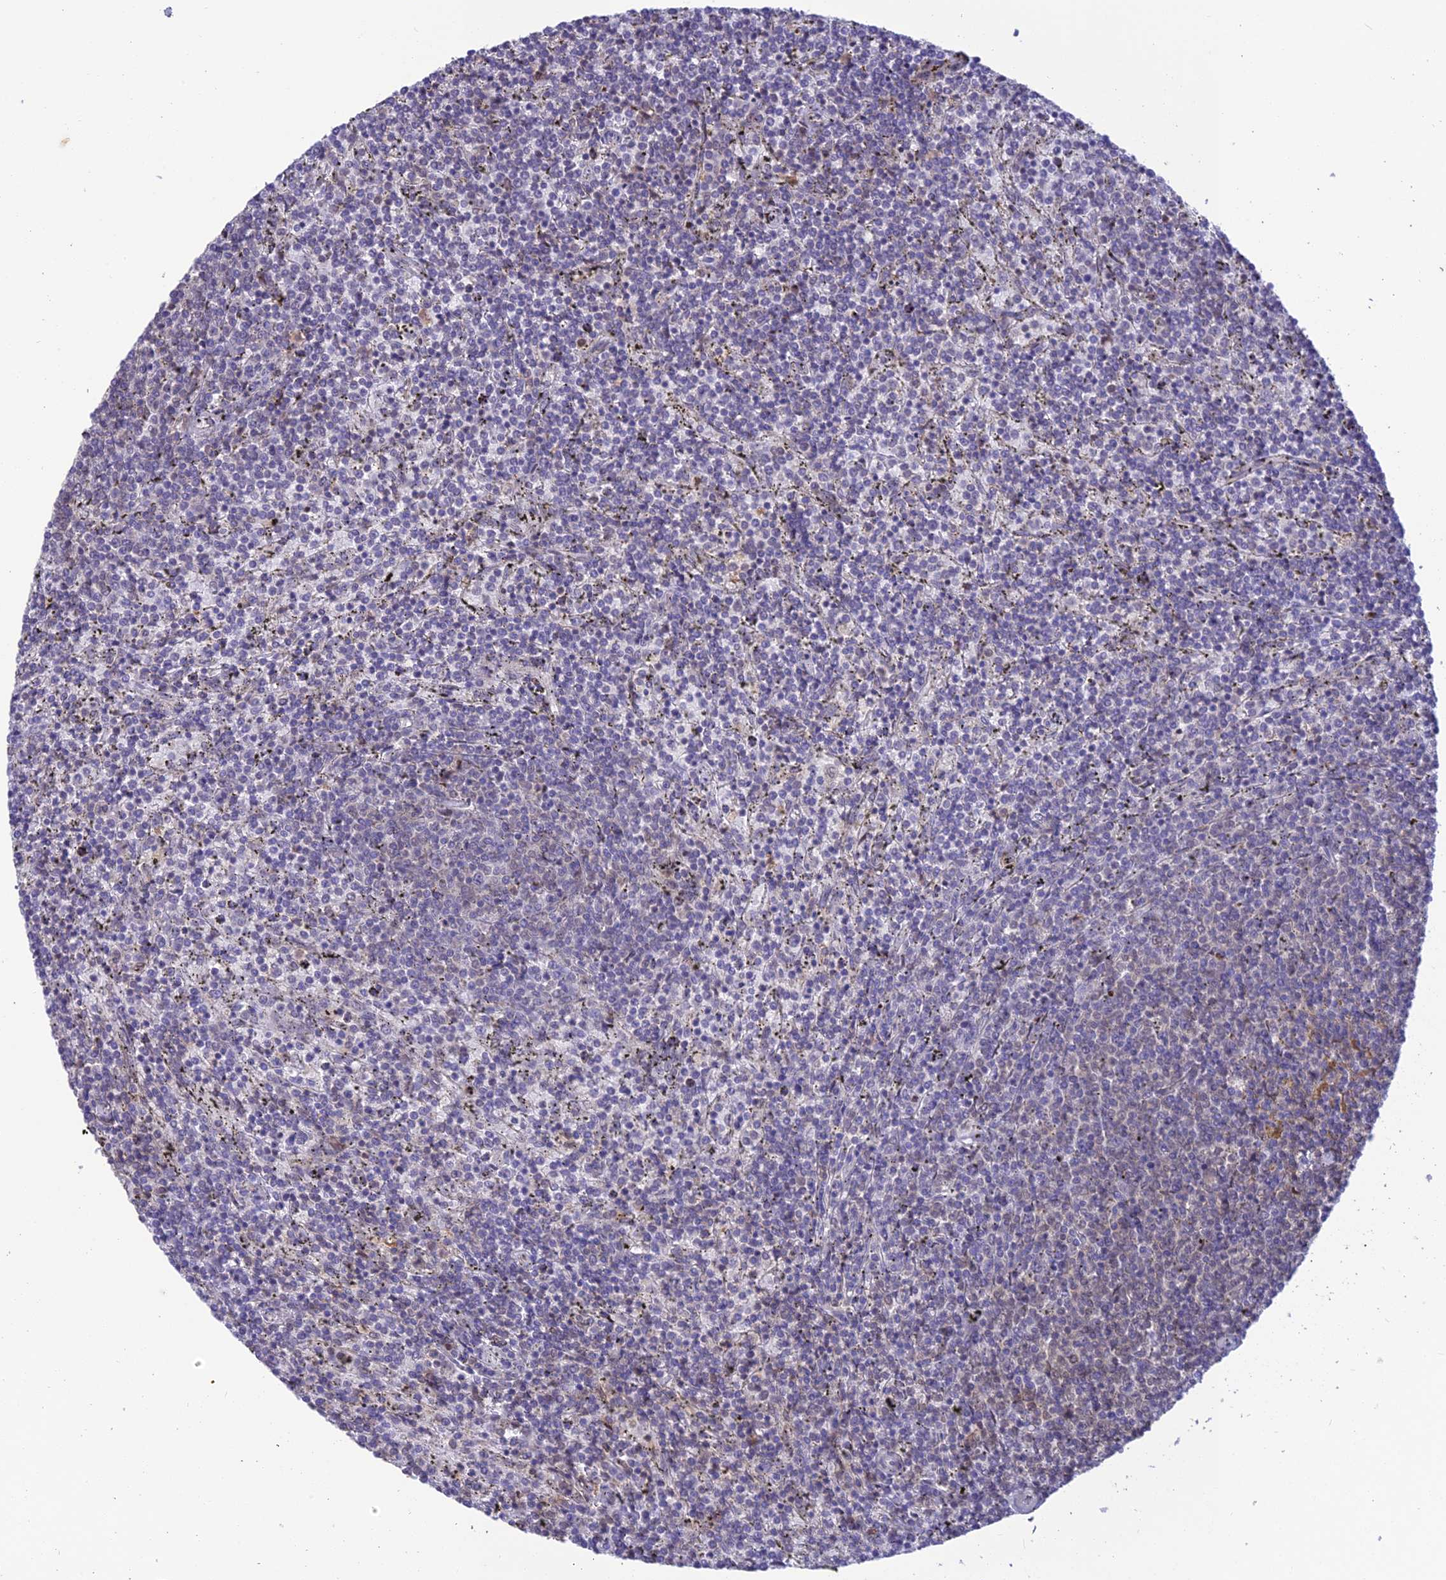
{"staining": {"intensity": "negative", "quantity": "none", "location": "none"}, "tissue": "lymphoma", "cell_type": "Tumor cells", "image_type": "cancer", "snomed": [{"axis": "morphology", "description": "Malignant lymphoma, non-Hodgkin's type, Low grade"}, {"axis": "topography", "description": "Spleen"}], "caption": "Human lymphoma stained for a protein using immunohistochemistry reveals no expression in tumor cells.", "gene": "BMT2", "patient": {"sex": "female", "age": 50}}